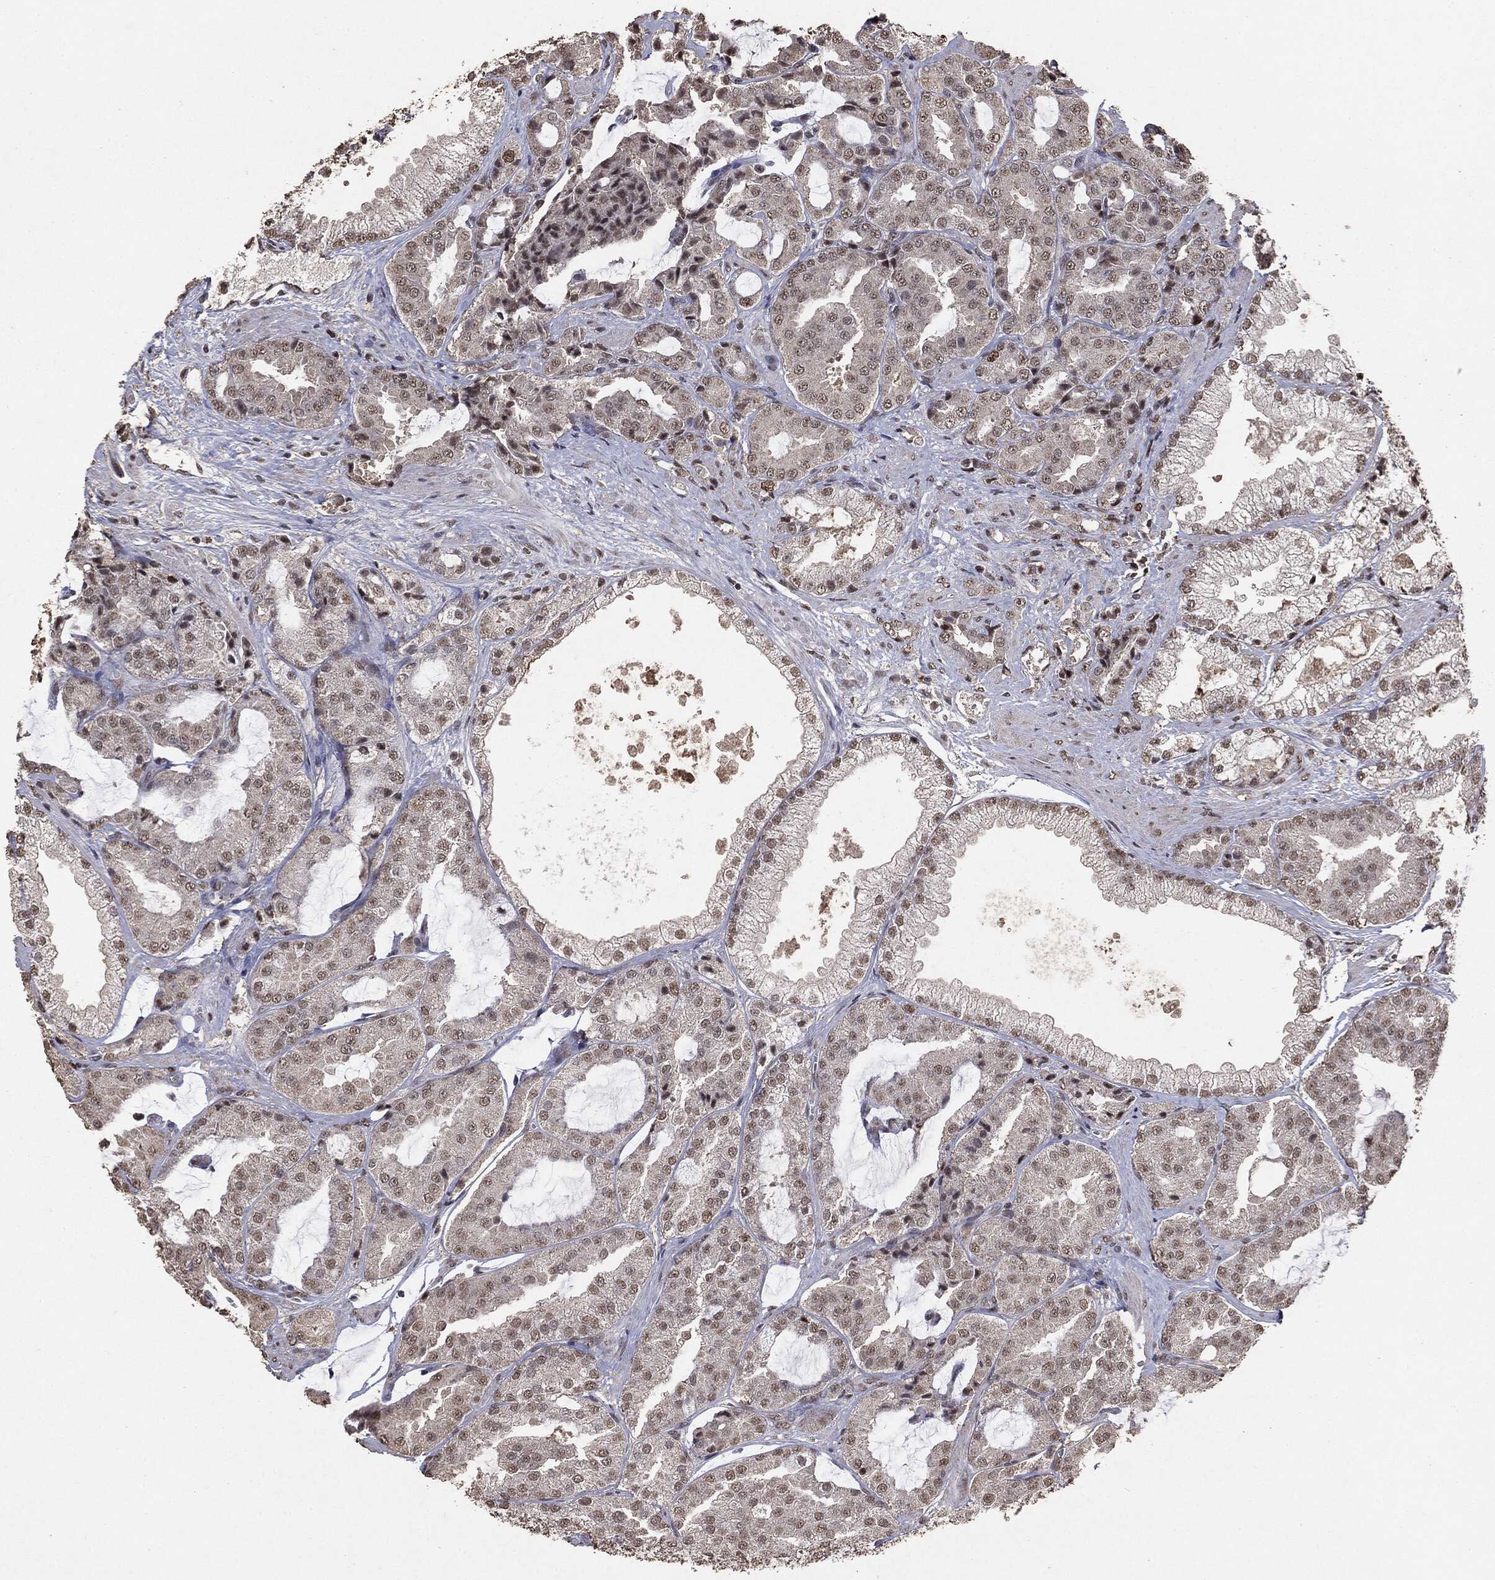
{"staining": {"intensity": "weak", "quantity": "25%-75%", "location": "nuclear"}, "tissue": "prostate cancer", "cell_type": "Tumor cells", "image_type": "cancer", "snomed": [{"axis": "morphology", "description": "Adenocarcinoma, High grade"}, {"axis": "topography", "description": "Prostate"}], "caption": "Adenocarcinoma (high-grade) (prostate) stained for a protein demonstrates weak nuclear positivity in tumor cells.", "gene": "RAD18", "patient": {"sex": "male", "age": 68}}